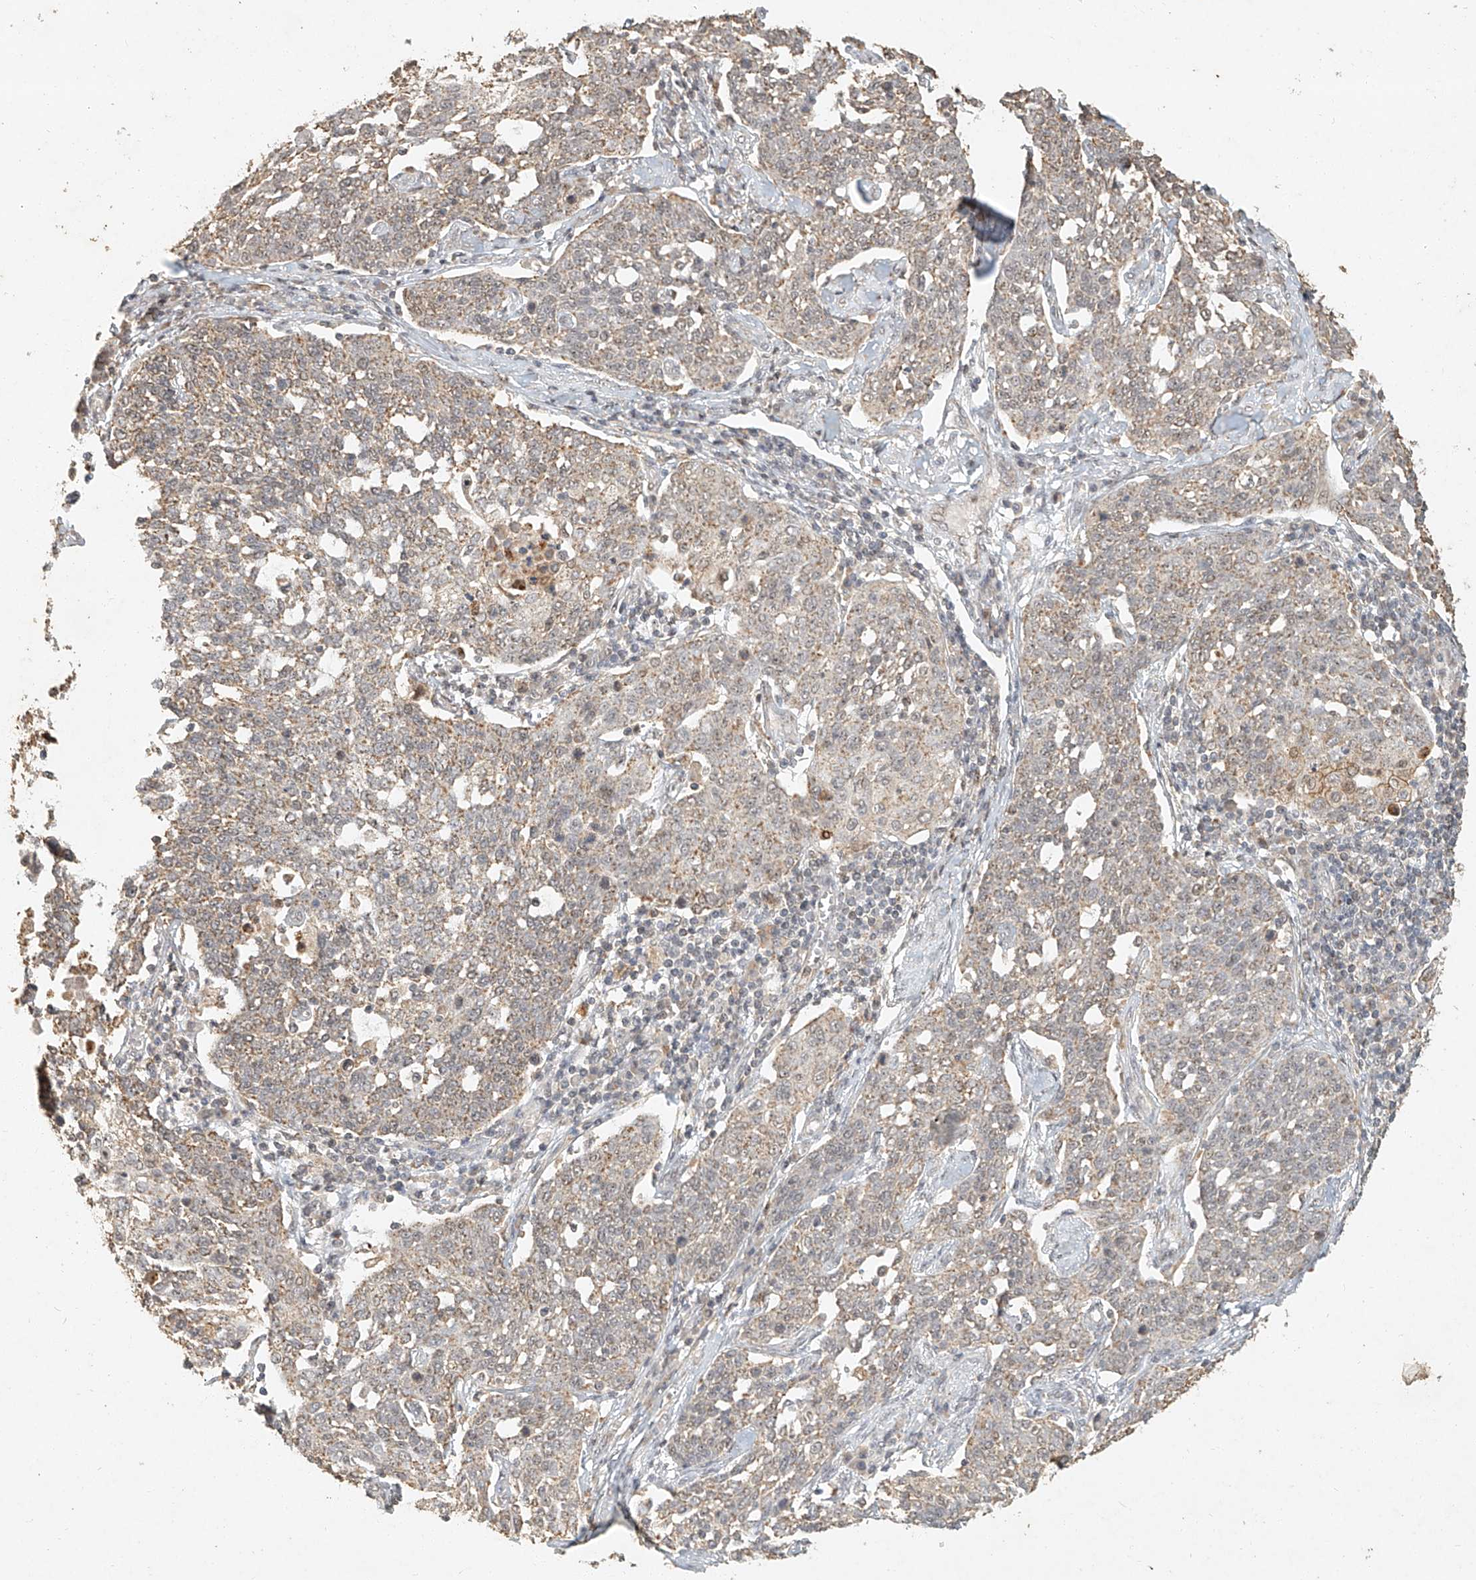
{"staining": {"intensity": "weak", "quantity": ">75%", "location": "cytoplasmic/membranous"}, "tissue": "cervical cancer", "cell_type": "Tumor cells", "image_type": "cancer", "snomed": [{"axis": "morphology", "description": "Squamous cell carcinoma, NOS"}, {"axis": "topography", "description": "Cervix"}], "caption": "Protein staining exhibits weak cytoplasmic/membranous expression in about >75% of tumor cells in cervical cancer (squamous cell carcinoma).", "gene": "CXorf58", "patient": {"sex": "female", "age": 34}}